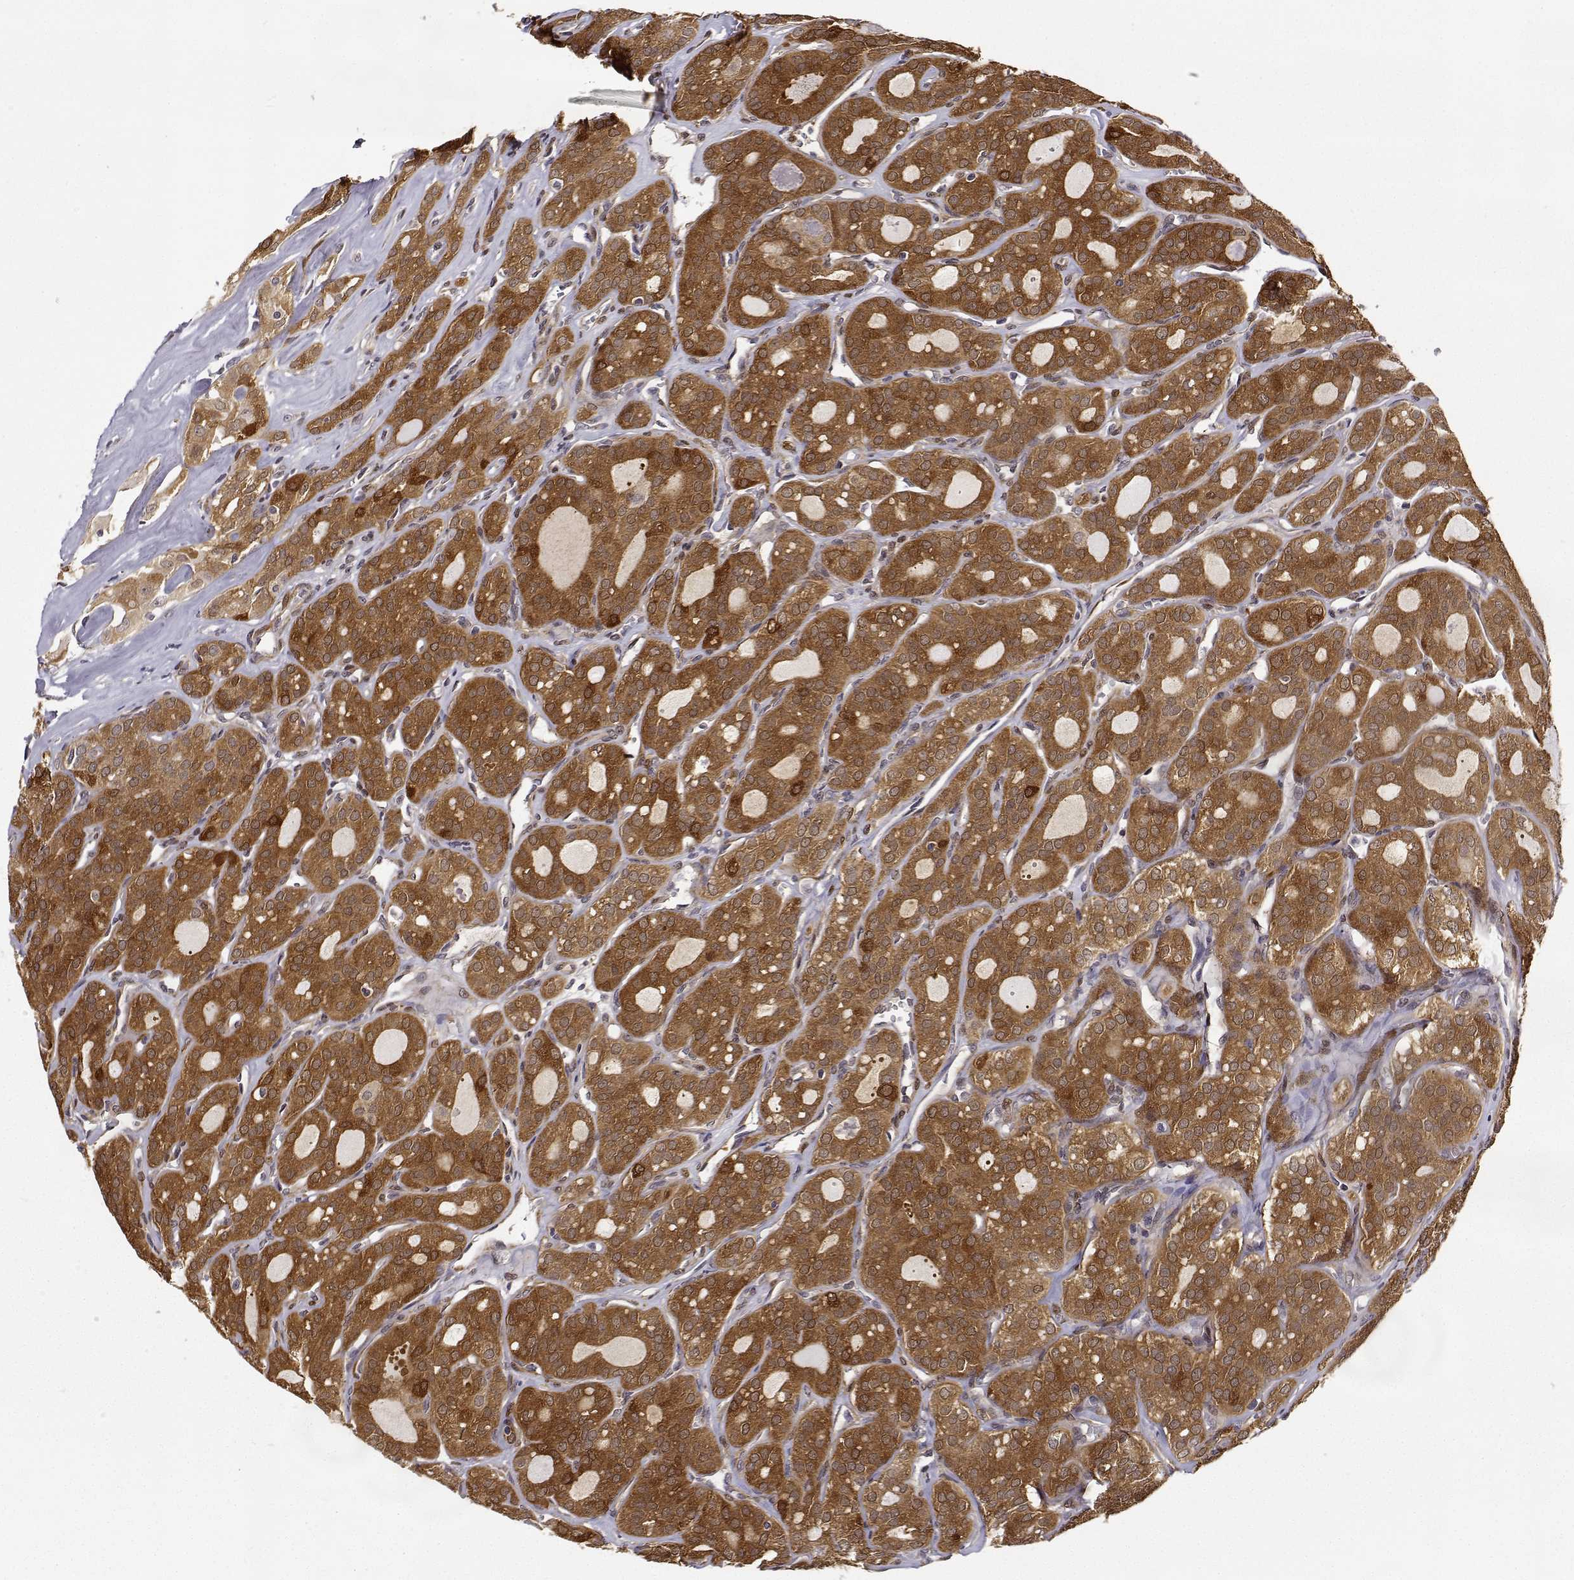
{"staining": {"intensity": "moderate", "quantity": ">75%", "location": "cytoplasmic/membranous"}, "tissue": "thyroid cancer", "cell_type": "Tumor cells", "image_type": "cancer", "snomed": [{"axis": "morphology", "description": "Follicular adenoma carcinoma, NOS"}, {"axis": "topography", "description": "Thyroid gland"}], "caption": "This is an image of immunohistochemistry staining of thyroid cancer, which shows moderate expression in the cytoplasmic/membranous of tumor cells.", "gene": "PHGDH", "patient": {"sex": "male", "age": 75}}